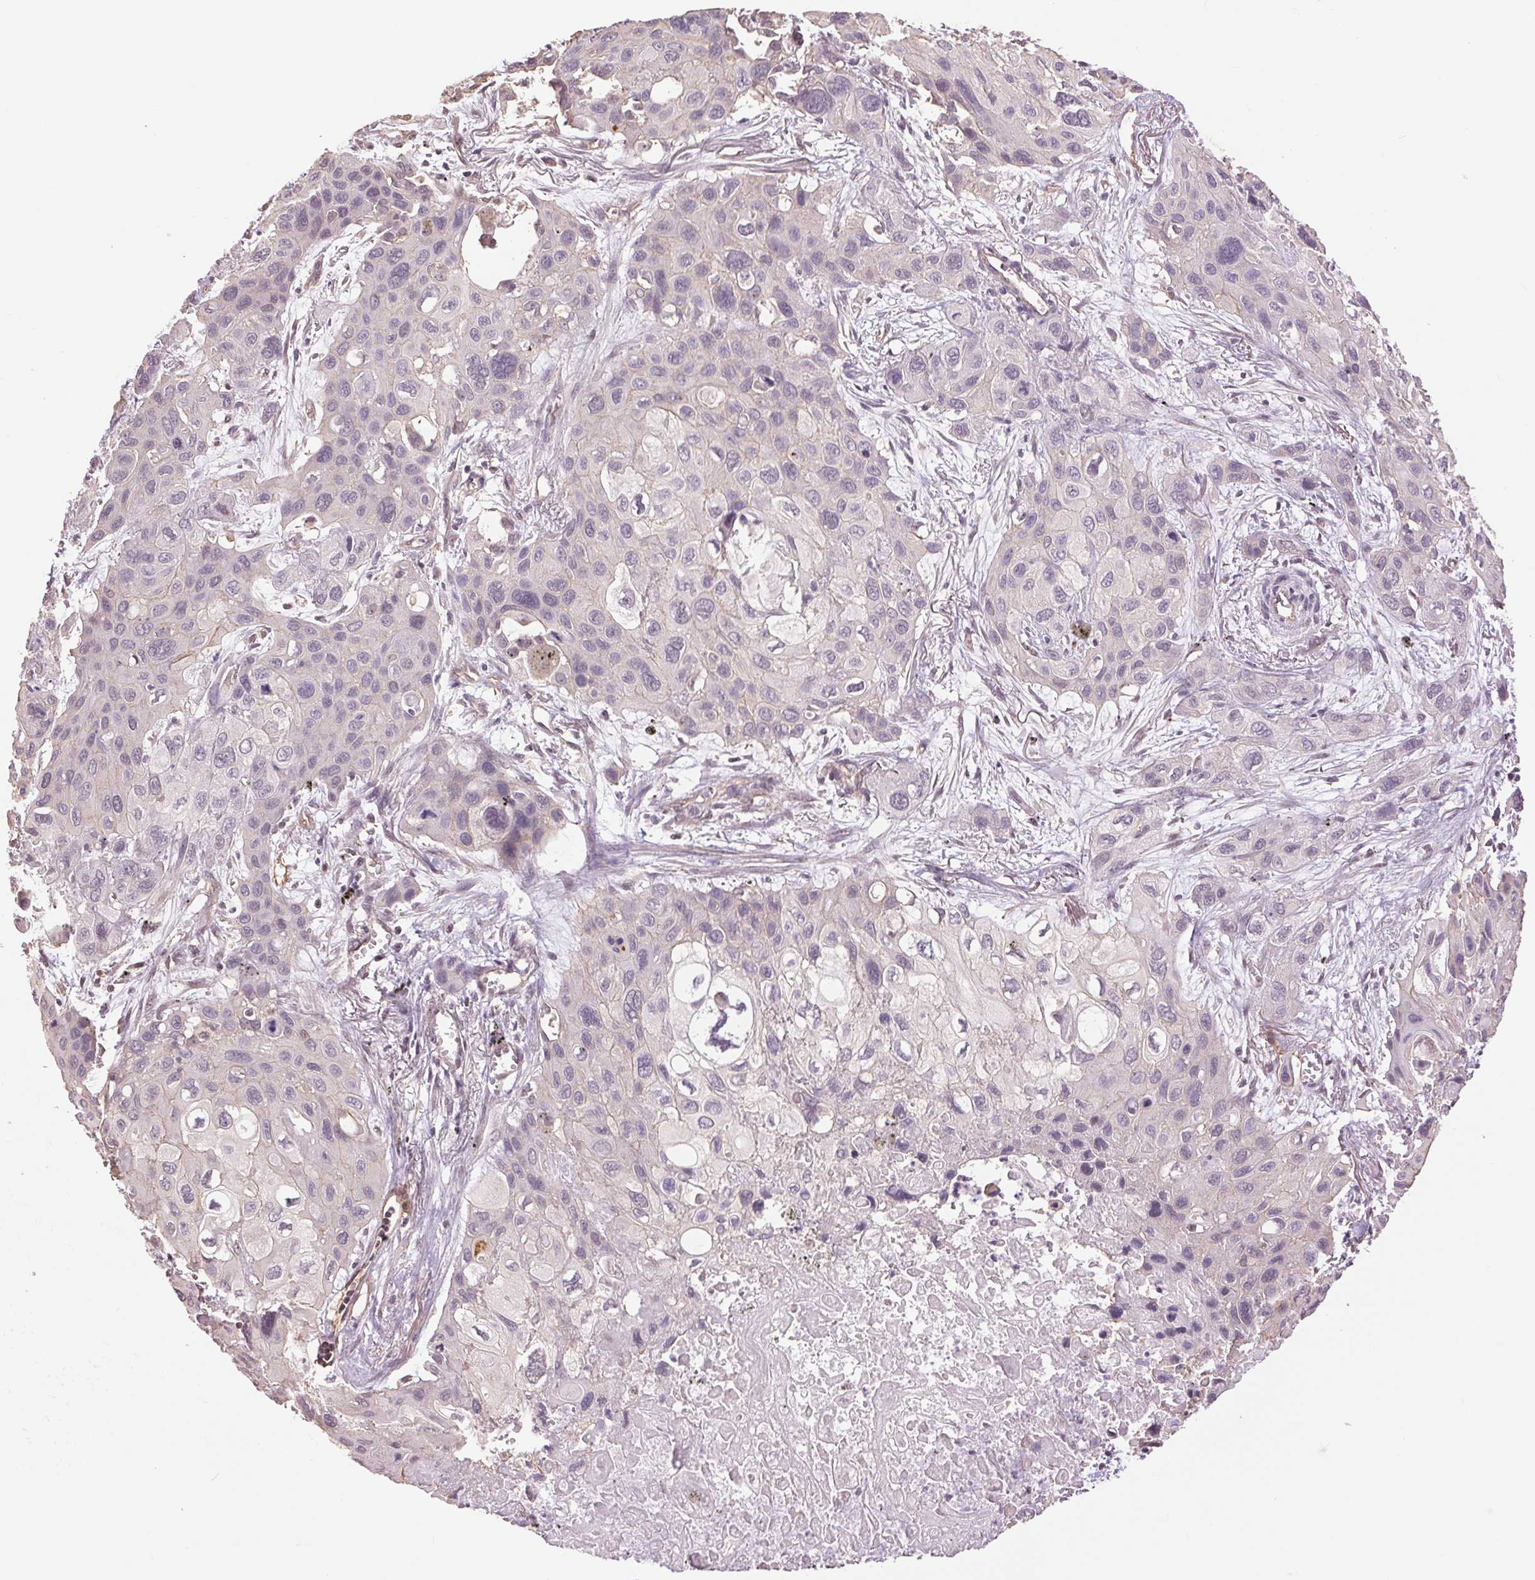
{"staining": {"intensity": "negative", "quantity": "none", "location": "none"}, "tissue": "lung cancer", "cell_type": "Tumor cells", "image_type": "cancer", "snomed": [{"axis": "morphology", "description": "Squamous cell carcinoma, NOS"}, {"axis": "morphology", "description": "Squamous cell carcinoma, metastatic, NOS"}, {"axis": "topography", "description": "Lung"}], "caption": "DAB immunohistochemical staining of human metastatic squamous cell carcinoma (lung) reveals no significant positivity in tumor cells.", "gene": "PALM", "patient": {"sex": "male", "age": 59}}